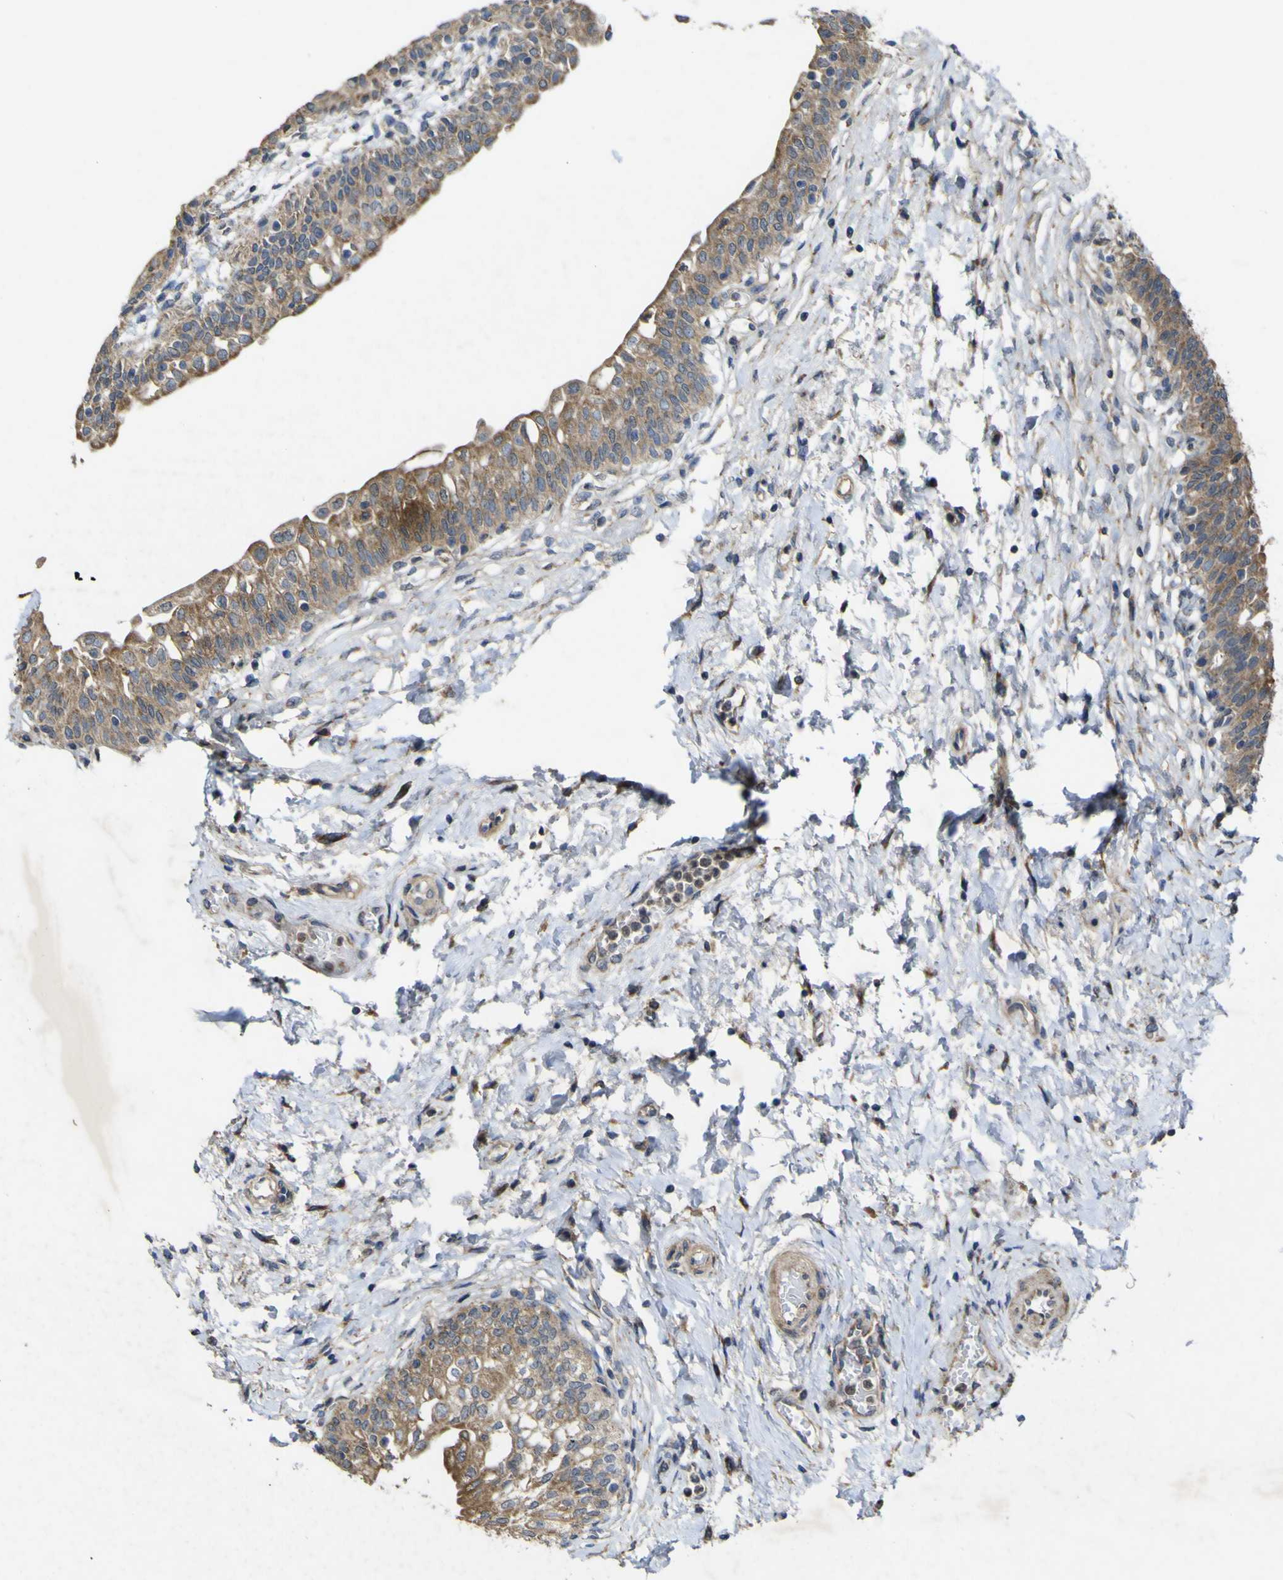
{"staining": {"intensity": "moderate", "quantity": ">75%", "location": "cytoplasmic/membranous"}, "tissue": "urinary bladder", "cell_type": "Urothelial cells", "image_type": "normal", "snomed": [{"axis": "morphology", "description": "Normal tissue, NOS"}, {"axis": "topography", "description": "Urinary bladder"}], "caption": "This is a histology image of immunohistochemistry staining of benign urinary bladder, which shows moderate expression in the cytoplasmic/membranous of urothelial cells.", "gene": "IRAK2", "patient": {"sex": "male", "age": 55}}